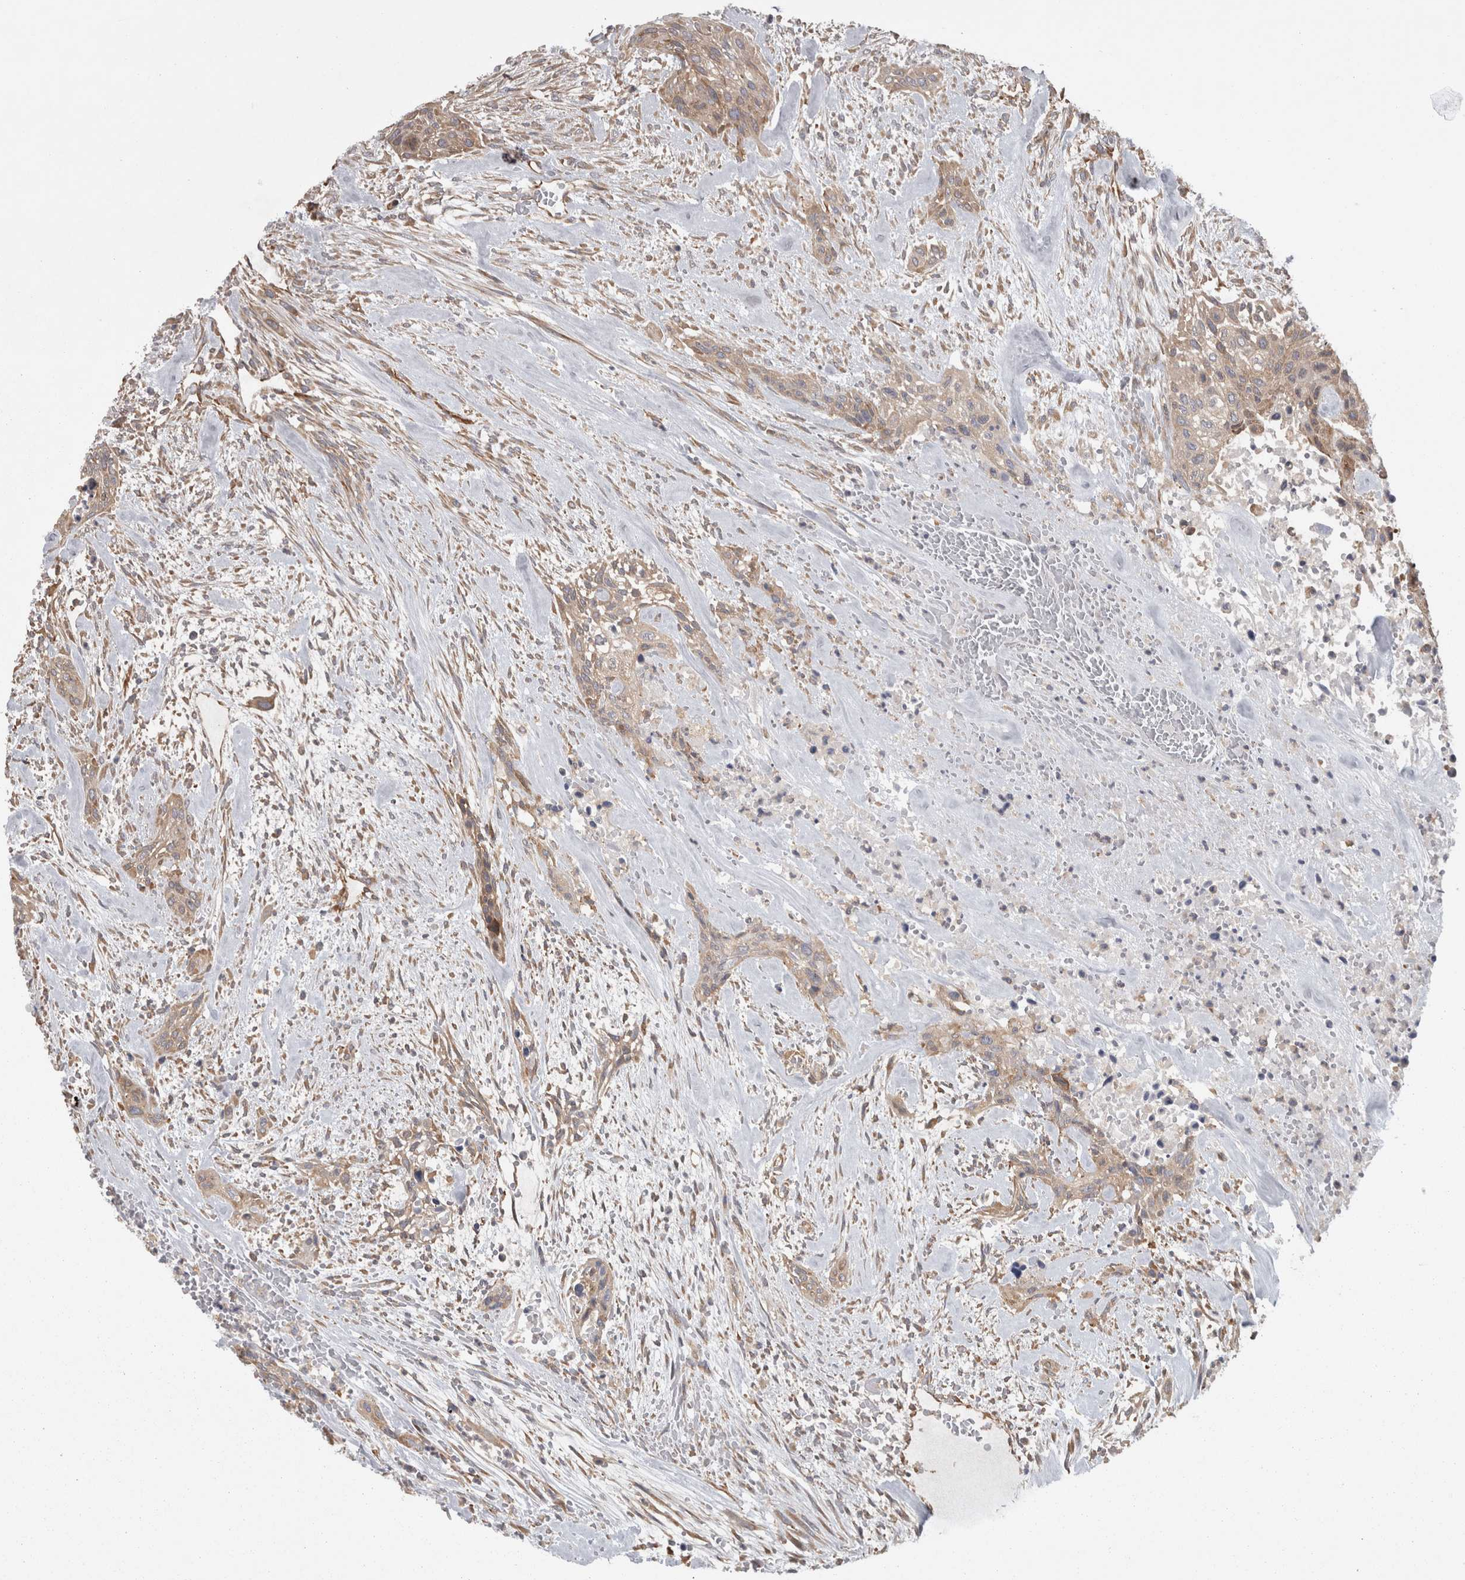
{"staining": {"intensity": "moderate", "quantity": "<25%", "location": "cytoplasmic/membranous"}, "tissue": "urothelial cancer", "cell_type": "Tumor cells", "image_type": "cancer", "snomed": [{"axis": "morphology", "description": "Urothelial carcinoma, High grade"}, {"axis": "topography", "description": "Urinary bladder"}], "caption": "Immunohistochemistry staining of urothelial cancer, which reveals low levels of moderate cytoplasmic/membranous expression in approximately <25% of tumor cells indicating moderate cytoplasmic/membranous protein expression. The staining was performed using DAB (brown) for protein detection and nuclei were counterstained in hematoxylin (blue).", "gene": "SMCR8", "patient": {"sex": "male", "age": 35}}